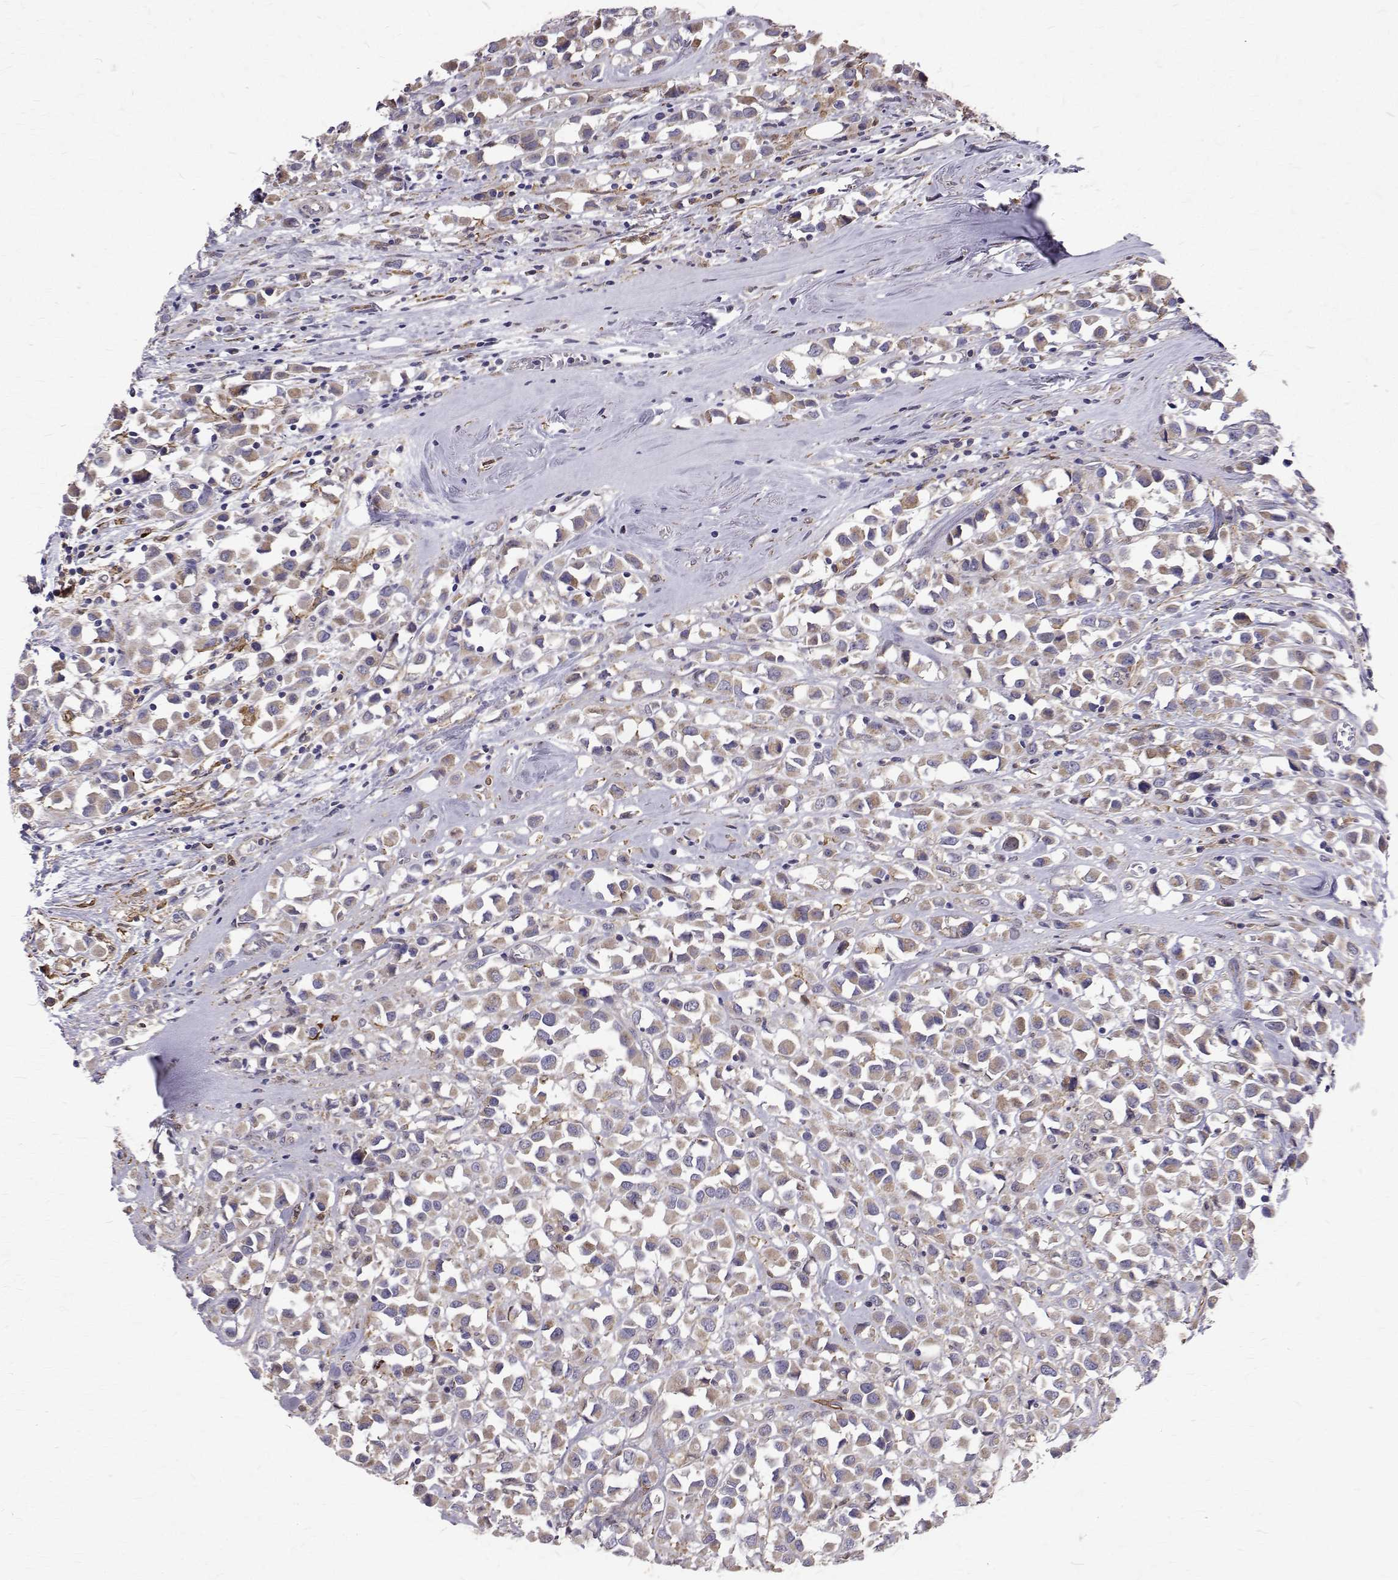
{"staining": {"intensity": "weak", "quantity": ">75%", "location": "cytoplasmic/membranous"}, "tissue": "breast cancer", "cell_type": "Tumor cells", "image_type": "cancer", "snomed": [{"axis": "morphology", "description": "Duct carcinoma"}, {"axis": "topography", "description": "Breast"}], "caption": "Weak cytoplasmic/membranous protein positivity is appreciated in about >75% of tumor cells in invasive ductal carcinoma (breast).", "gene": "CCDC89", "patient": {"sex": "female", "age": 61}}